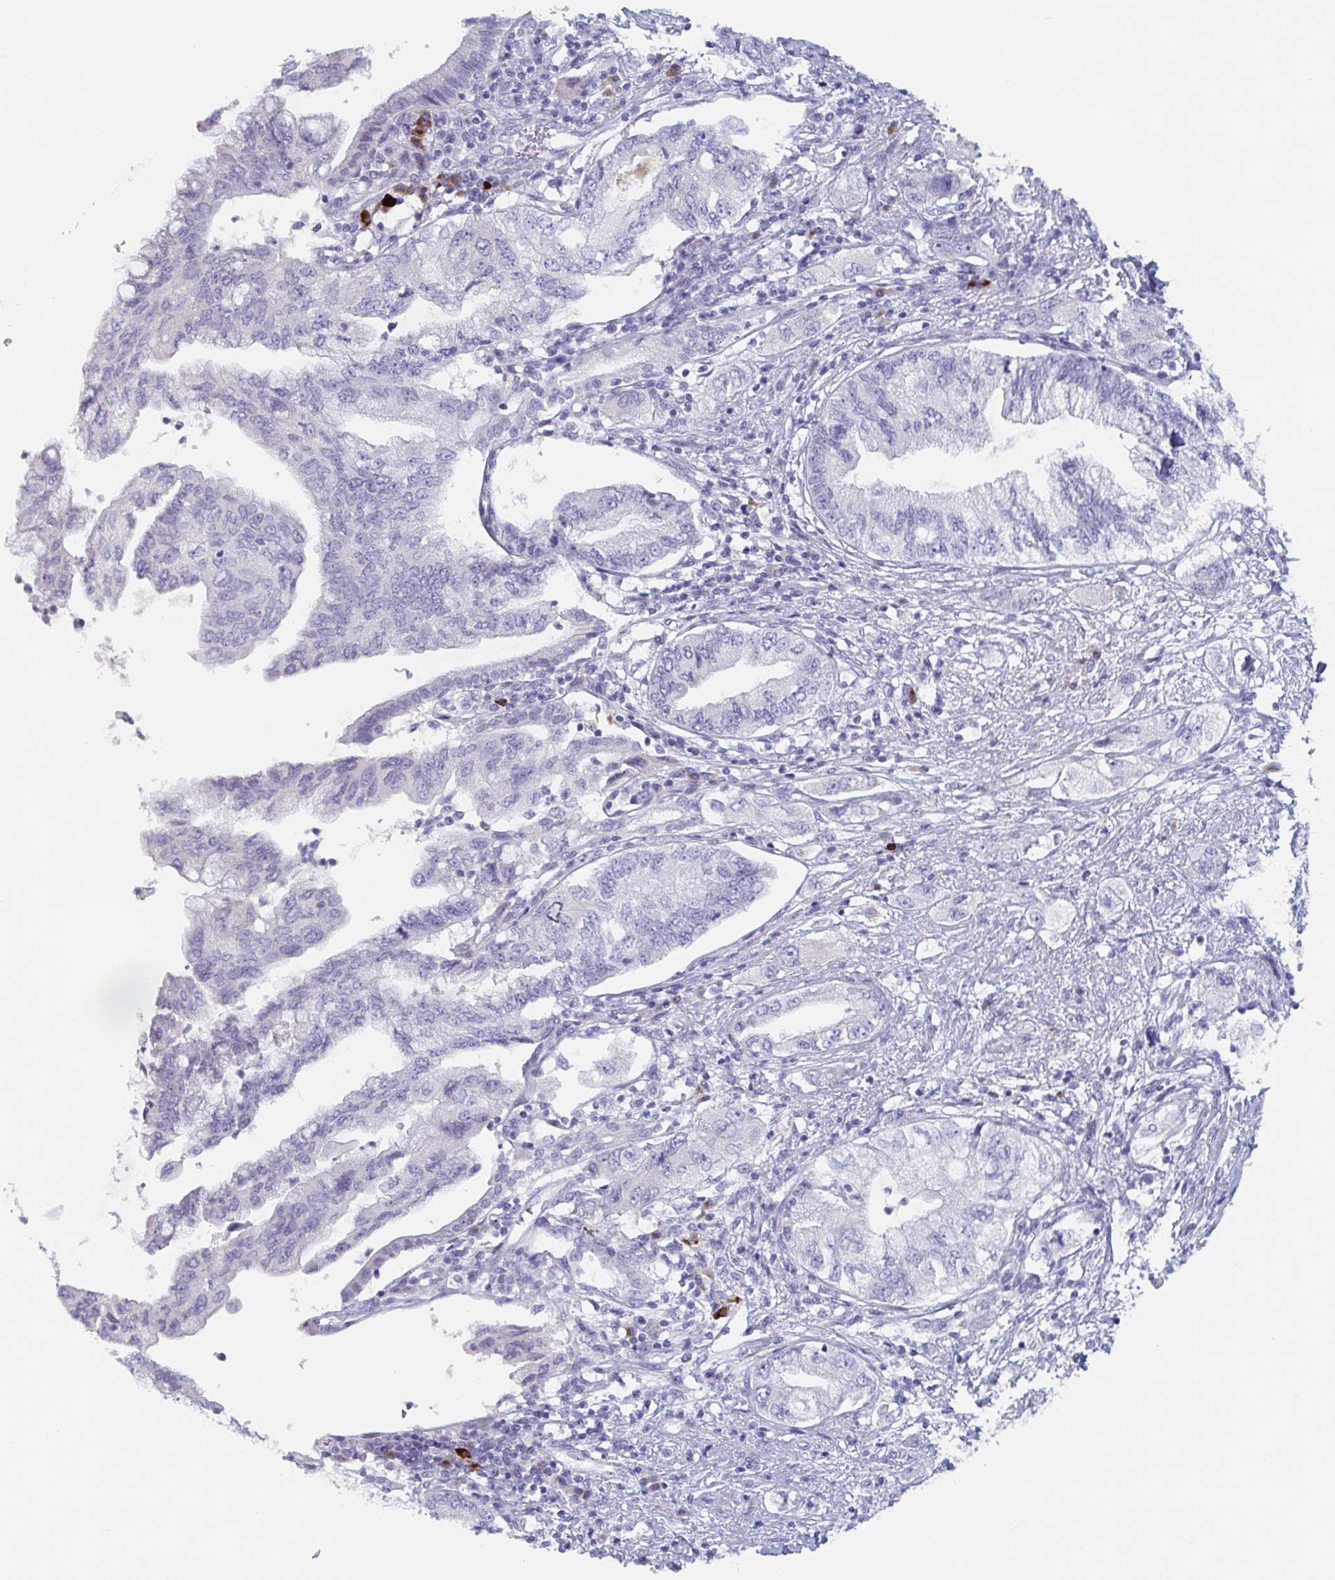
{"staining": {"intensity": "negative", "quantity": "none", "location": "none"}, "tissue": "pancreatic cancer", "cell_type": "Tumor cells", "image_type": "cancer", "snomed": [{"axis": "morphology", "description": "Adenocarcinoma, NOS"}, {"axis": "topography", "description": "Pancreas"}], "caption": "DAB (3,3'-diaminobenzidine) immunohistochemical staining of pancreatic cancer (adenocarcinoma) reveals no significant expression in tumor cells.", "gene": "NT5C3B", "patient": {"sex": "female", "age": 73}}